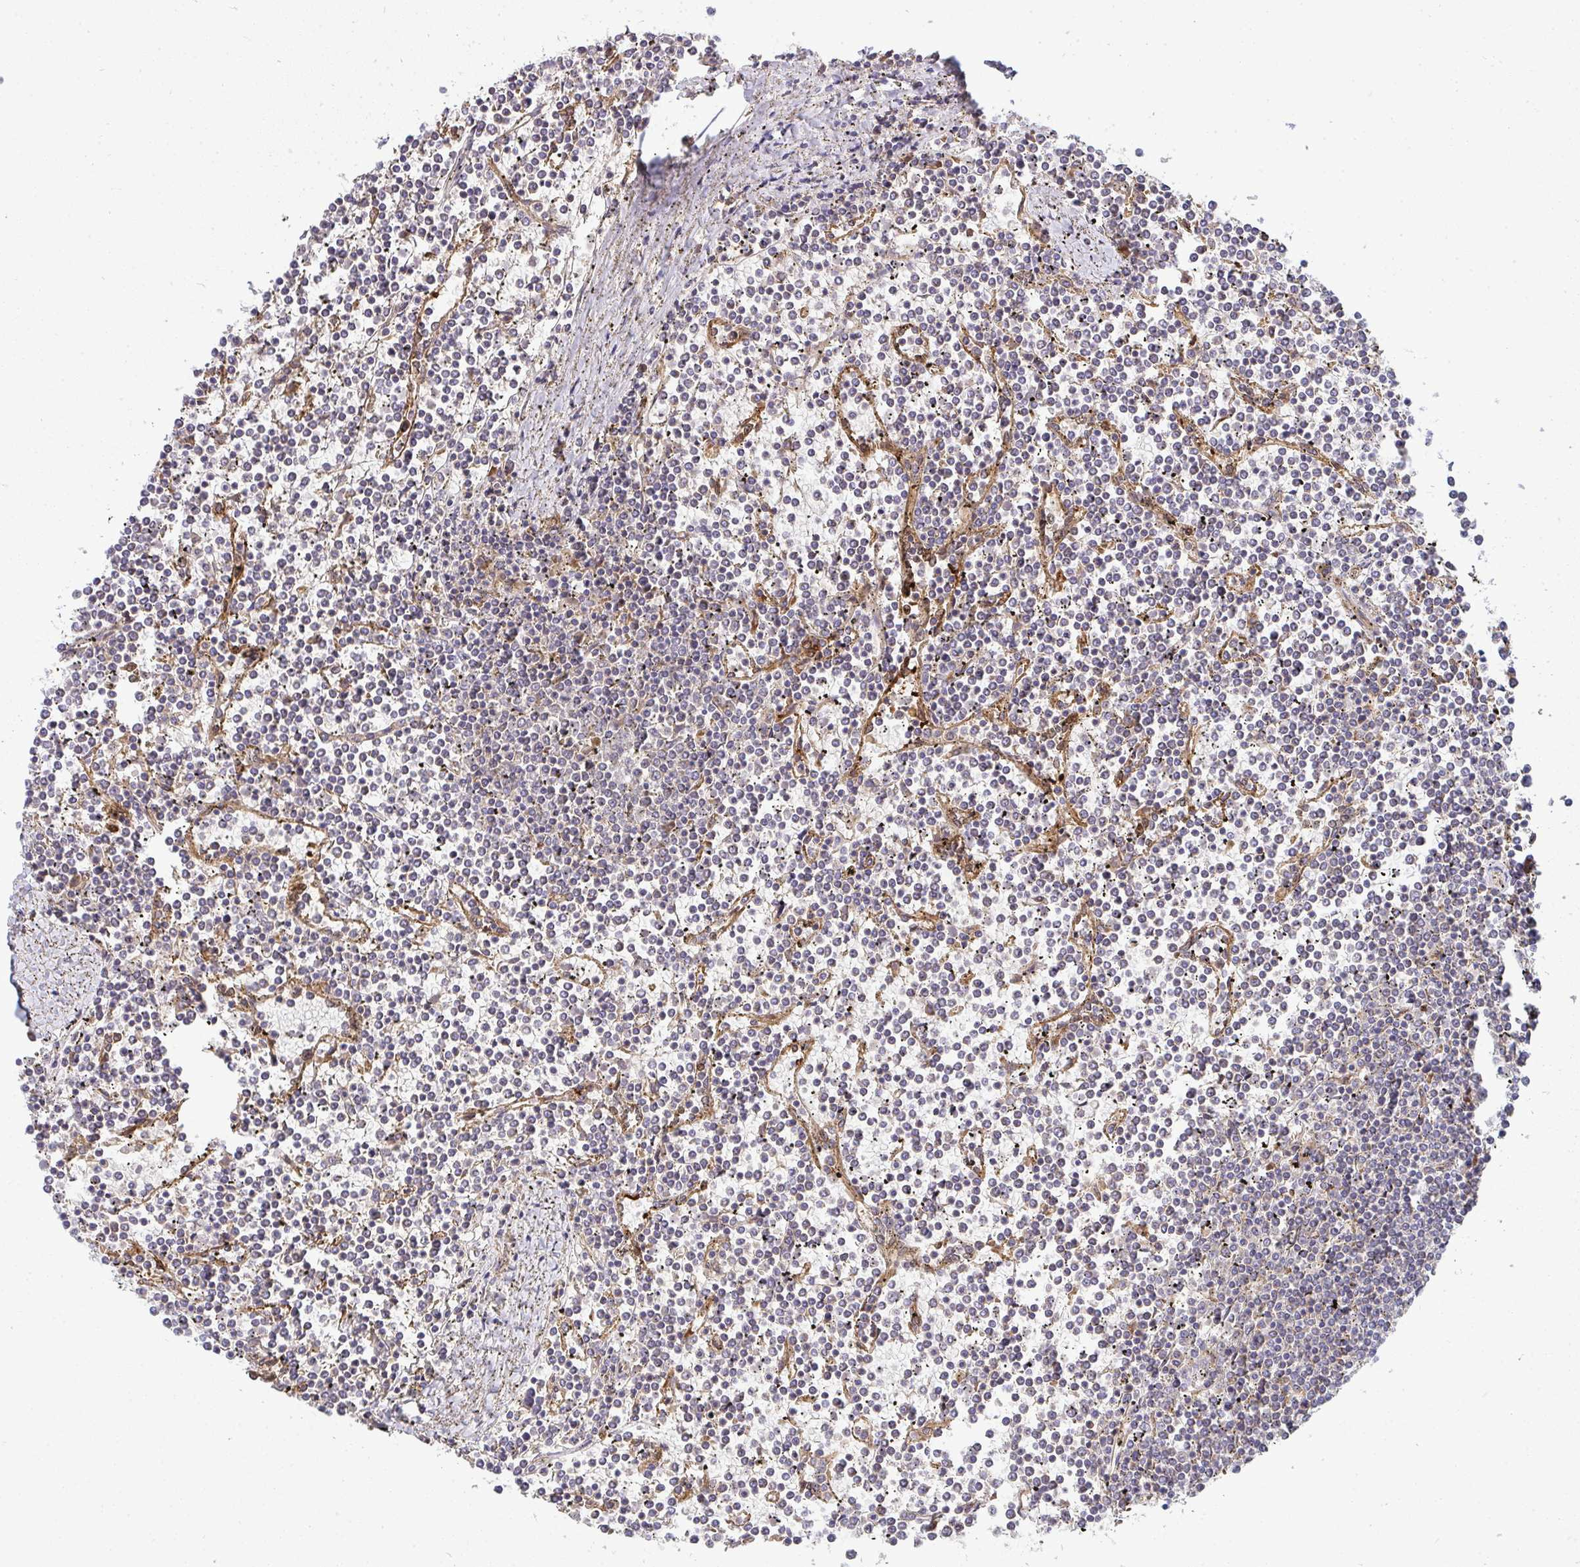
{"staining": {"intensity": "negative", "quantity": "none", "location": "none"}, "tissue": "lymphoma", "cell_type": "Tumor cells", "image_type": "cancer", "snomed": [{"axis": "morphology", "description": "Malignant lymphoma, non-Hodgkin's type, Low grade"}, {"axis": "topography", "description": "Spleen"}], "caption": "High magnification brightfield microscopy of lymphoma stained with DAB (3,3'-diaminobenzidine) (brown) and counterstained with hematoxylin (blue): tumor cells show no significant expression. The staining is performed using DAB (3,3'-diaminobenzidine) brown chromogen with nuclei counter-stained in using hematoxylin.", "gene": "B4GALT6", "patient": {"sex": "female", "age": 19}}